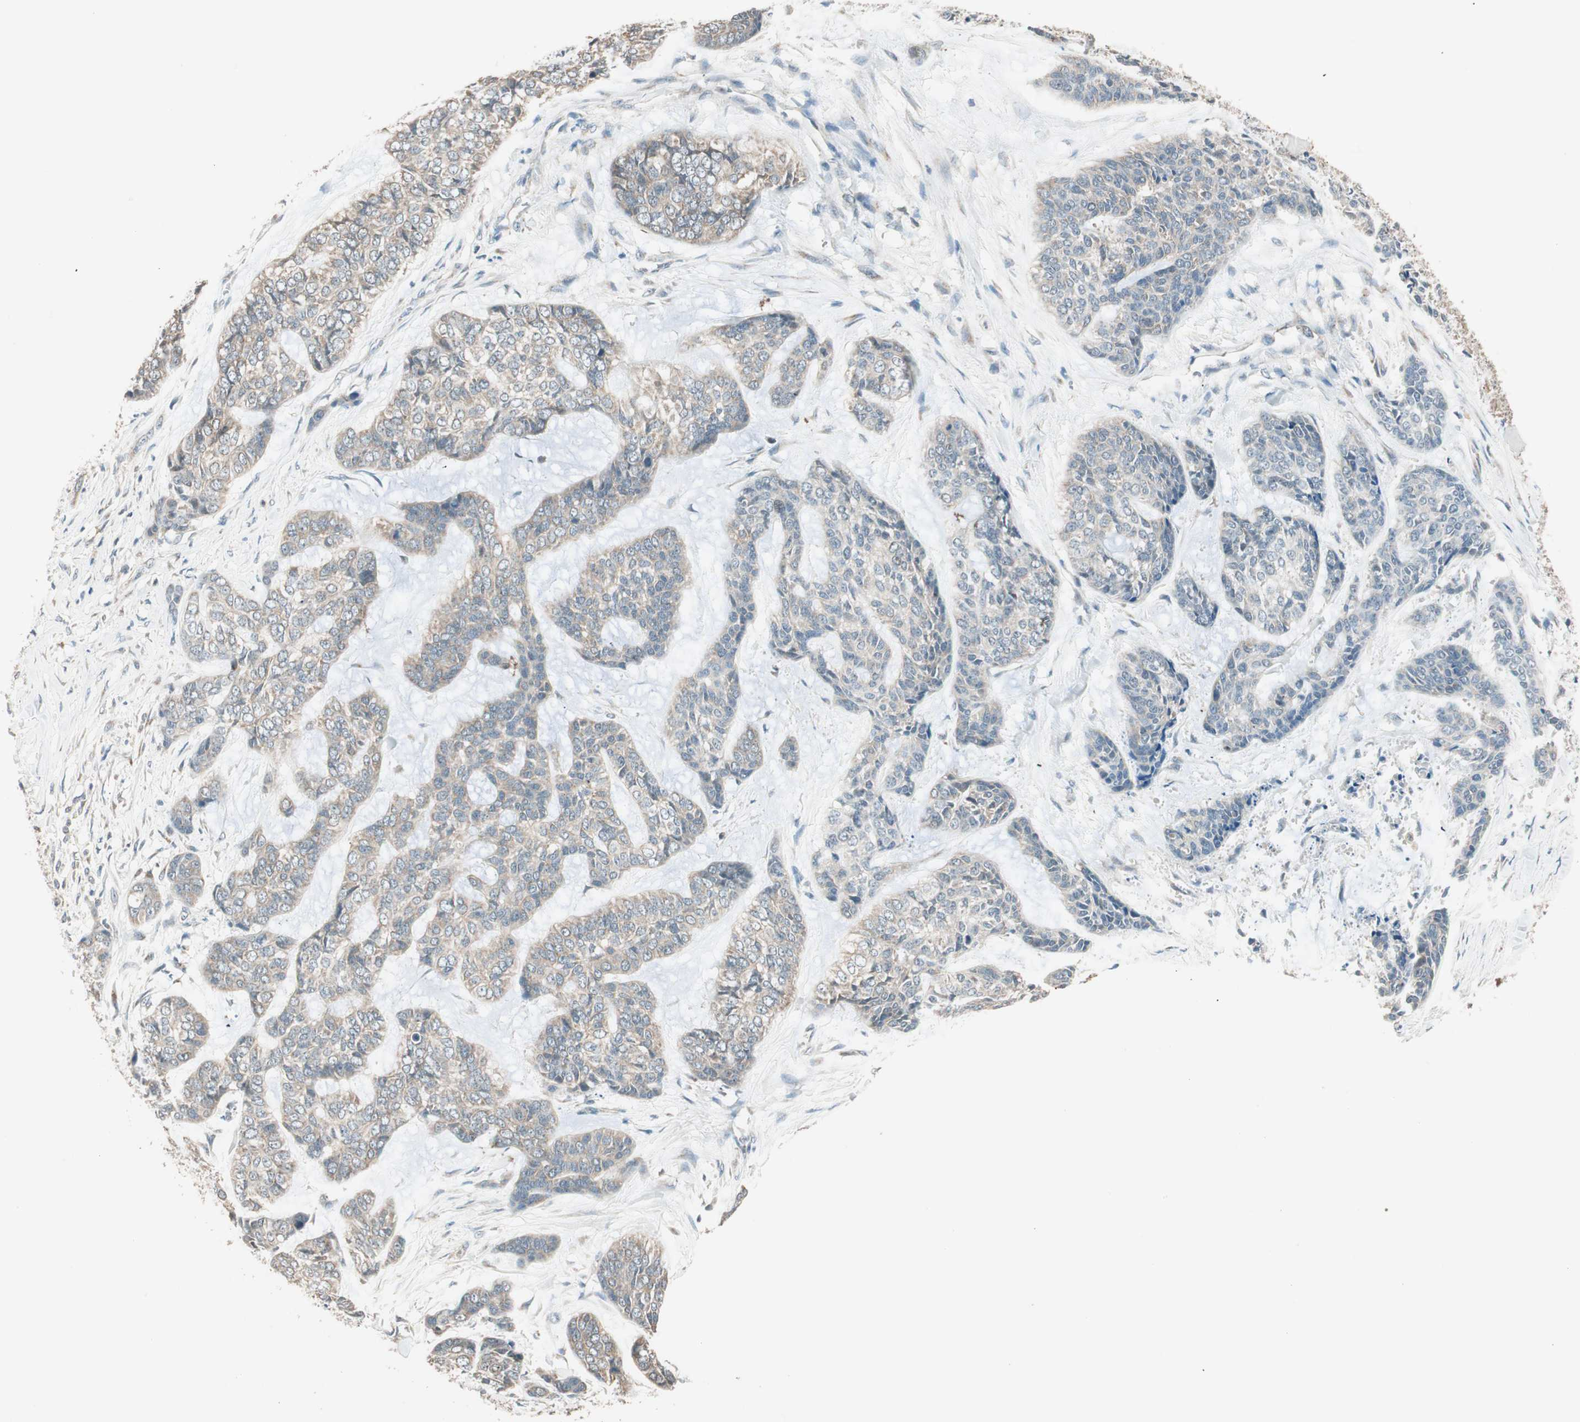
{"staining": {"intensity": "weak", "quantity": "<25%", "location": "cytoplasmic/membranous"}, "tissue": "skin cancer", "cell_type": "Tumor cells", "image_type": "cancer", "snomed": [{"axis": "morphology", "description": "Basal cell carcinoma"}, {"axis": "topography", "description": "Skin"}], "caption": "DAB (3,3'-diaminobenzidine) immunohistochemical staining of human basal cell carcinoma (skin) demonstrates no significant staining in tumor cells.", "gene": "TRIM21", "patient": {"sex": "female", "age": 64}}